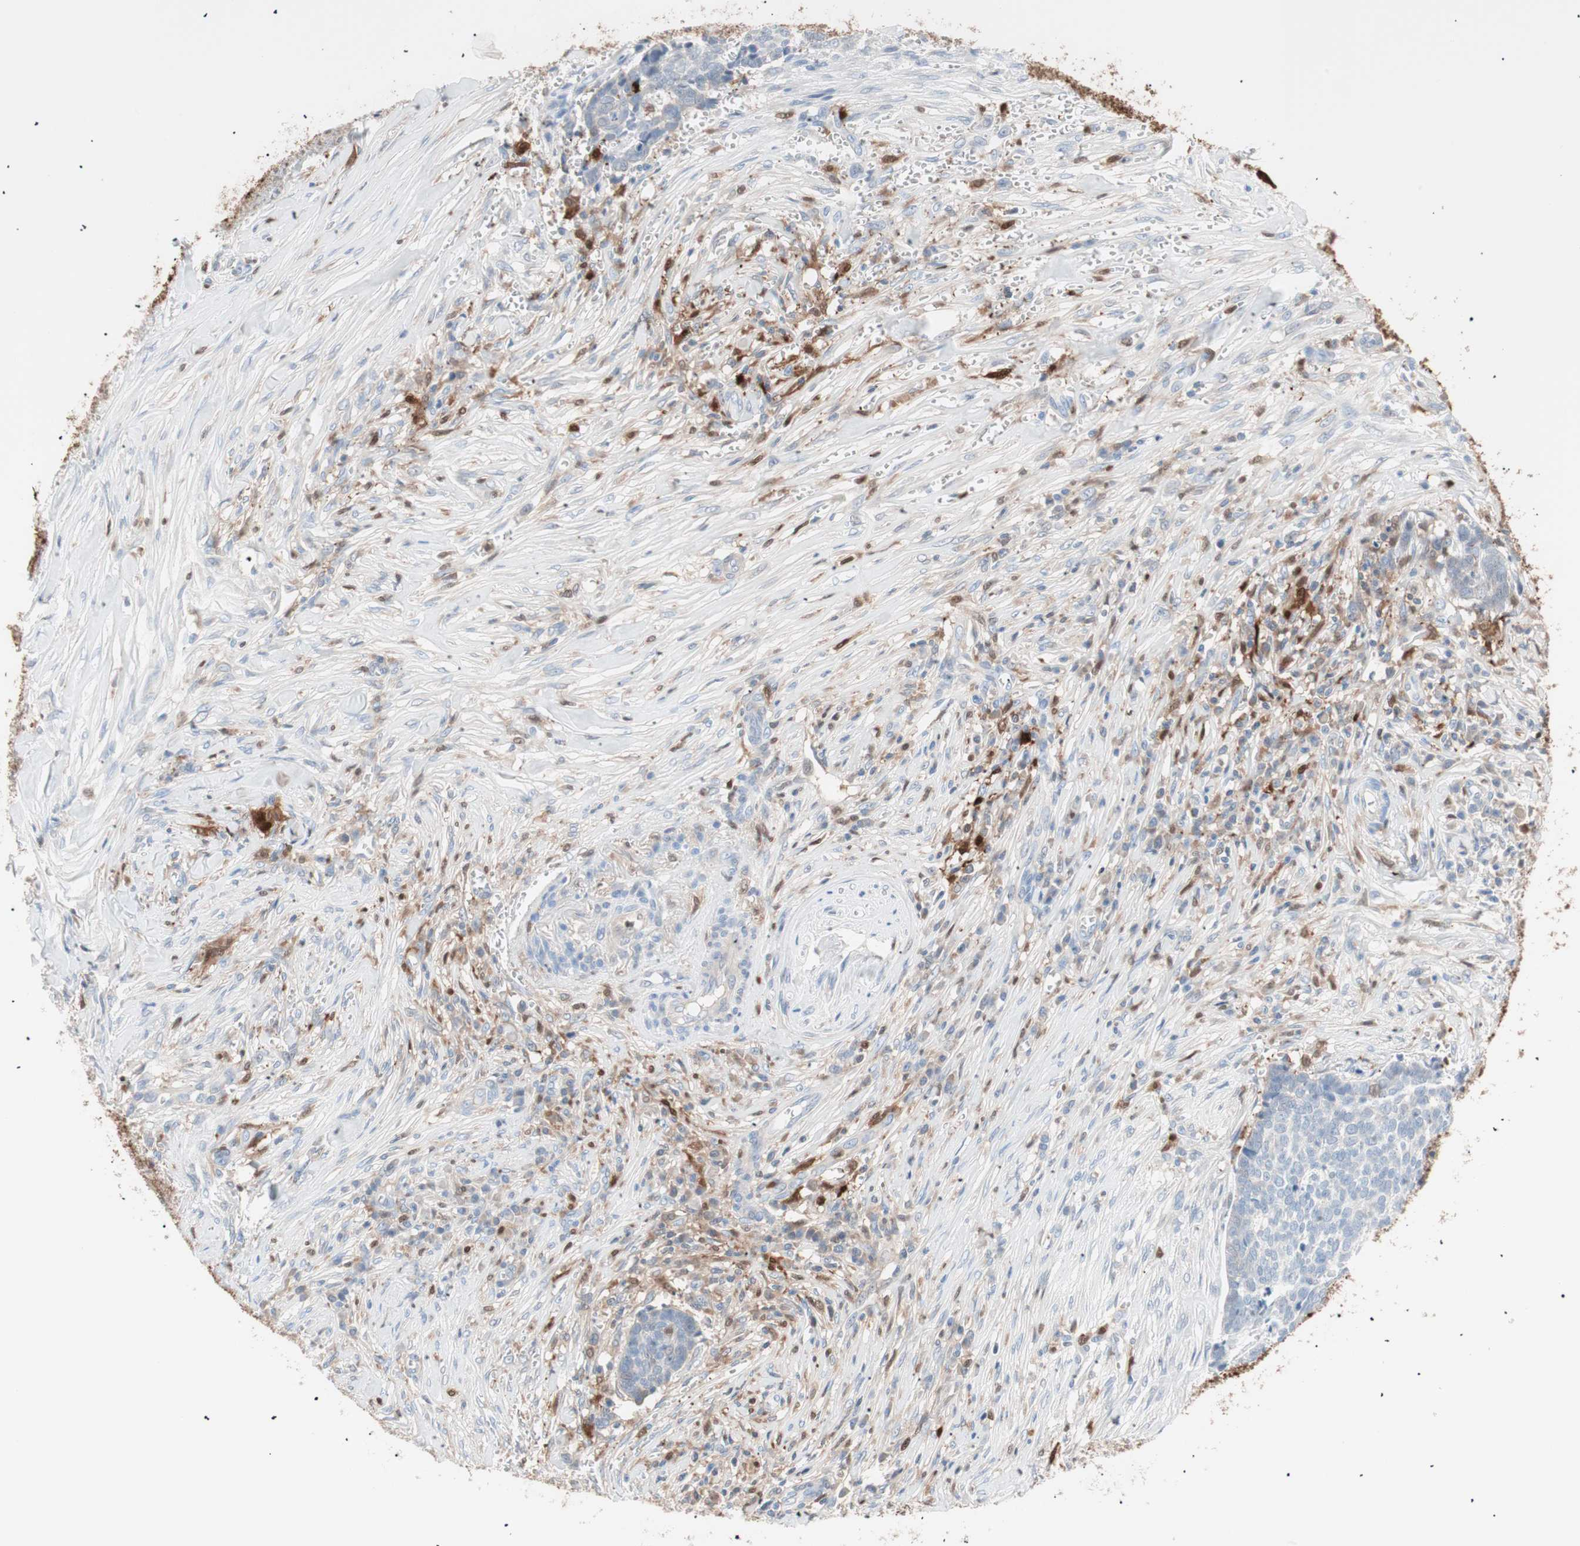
{"staining": {"intensity": "negative", "quantity": "none", "location": "none"}, "tissue": "skin cancer", "cell_type": "Tumor cells", "image_type": "cancer", "snomed": [{"axis": "morphology", "description": "Basal cell carcinoma"}, {"axis": "topography", "description": "Skin"}], "caption": "Skin cancer stained for a protein using IHC shows no expression tumor cells.", "gene": "IL18", "patient": {"sex": "male", "age": 84}}